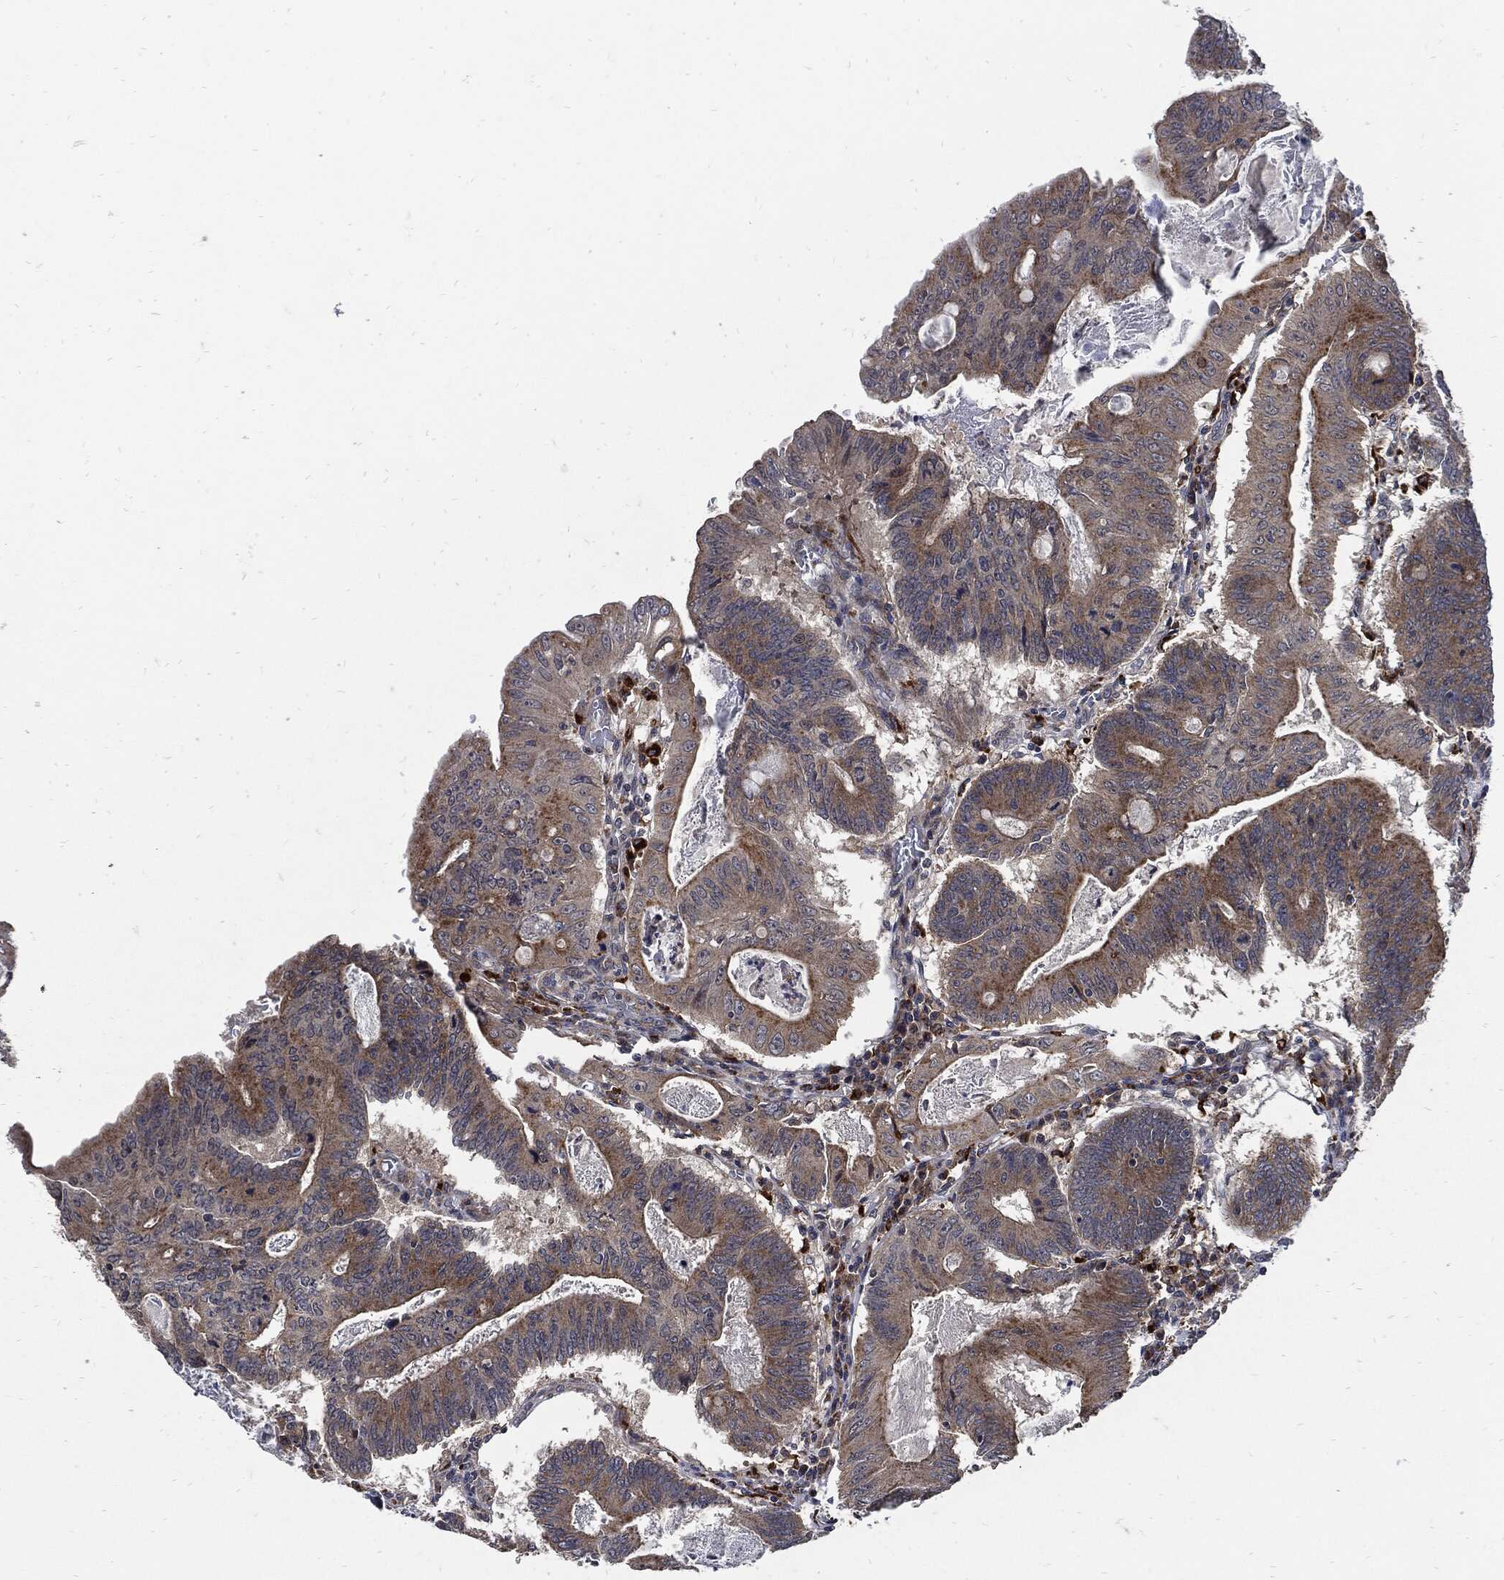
{"staining": {"intensity": "moderate", "quantity": "<25%", "location": "cytoplasmic/membranous"}, "tissue": "colorectal cancer", "cell_type": "Tumor cells", "image_type": "cancer", "snomed": [{"axis": "morphology", "description": "Adenocarcinoma, NOS"}, {"axis": "topography", "description": "Colon"}], "caption": "Colorectal adenocarcinoma tissue reveals moderate cytoplasmic/membranous staining in about <25% of tumor cells The staining is performed using DAB (3,3'-diaminobenzidine) brown chromogen to label protein expression. The nuclei are counter-stained blue using hematoxylin.", "gene": "SLC31A2", "patient": {"sex": "female", "age": 70}}